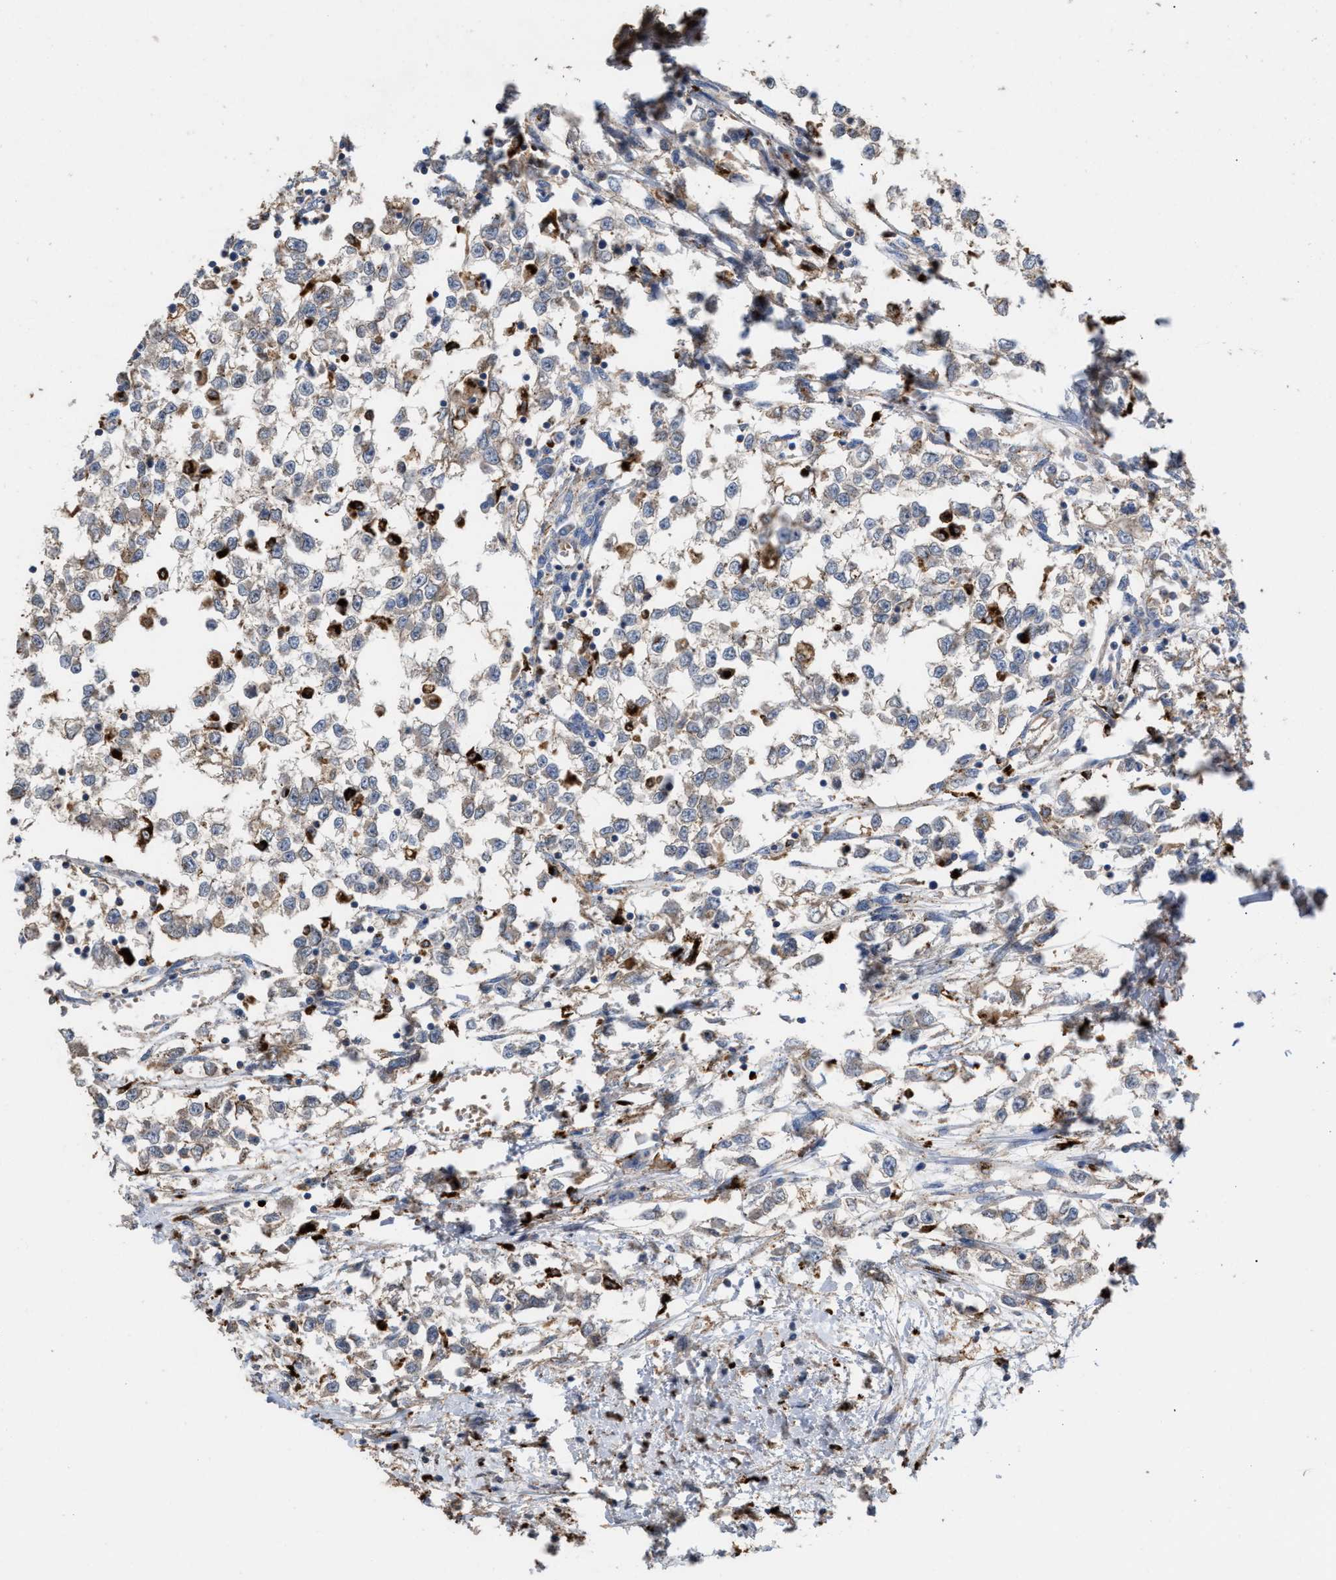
{"staining": {"intensity": "weak", "quantity": ">75%", "location": "cytoplasmic/membranous"}, "tissue": "testis cancer", "cell_type": "Tumor cells", "image_type": "cancer", "snomed": [{"axis": "morphology", "description": "Seminoma, NOS"}, {"axis": "morphology", "description": "Carcinoma, Embryonal, NOS"}, {"axis": "topography", "description": "Testis"}], "caption": "The immunohistochemical stain shows weak cytoplasmic/membranous positivity in tumor cells of testis cancer (seminoma) tissue.", "gene": "ELMO3", "patient": {"sex": "male", "age": 51}}